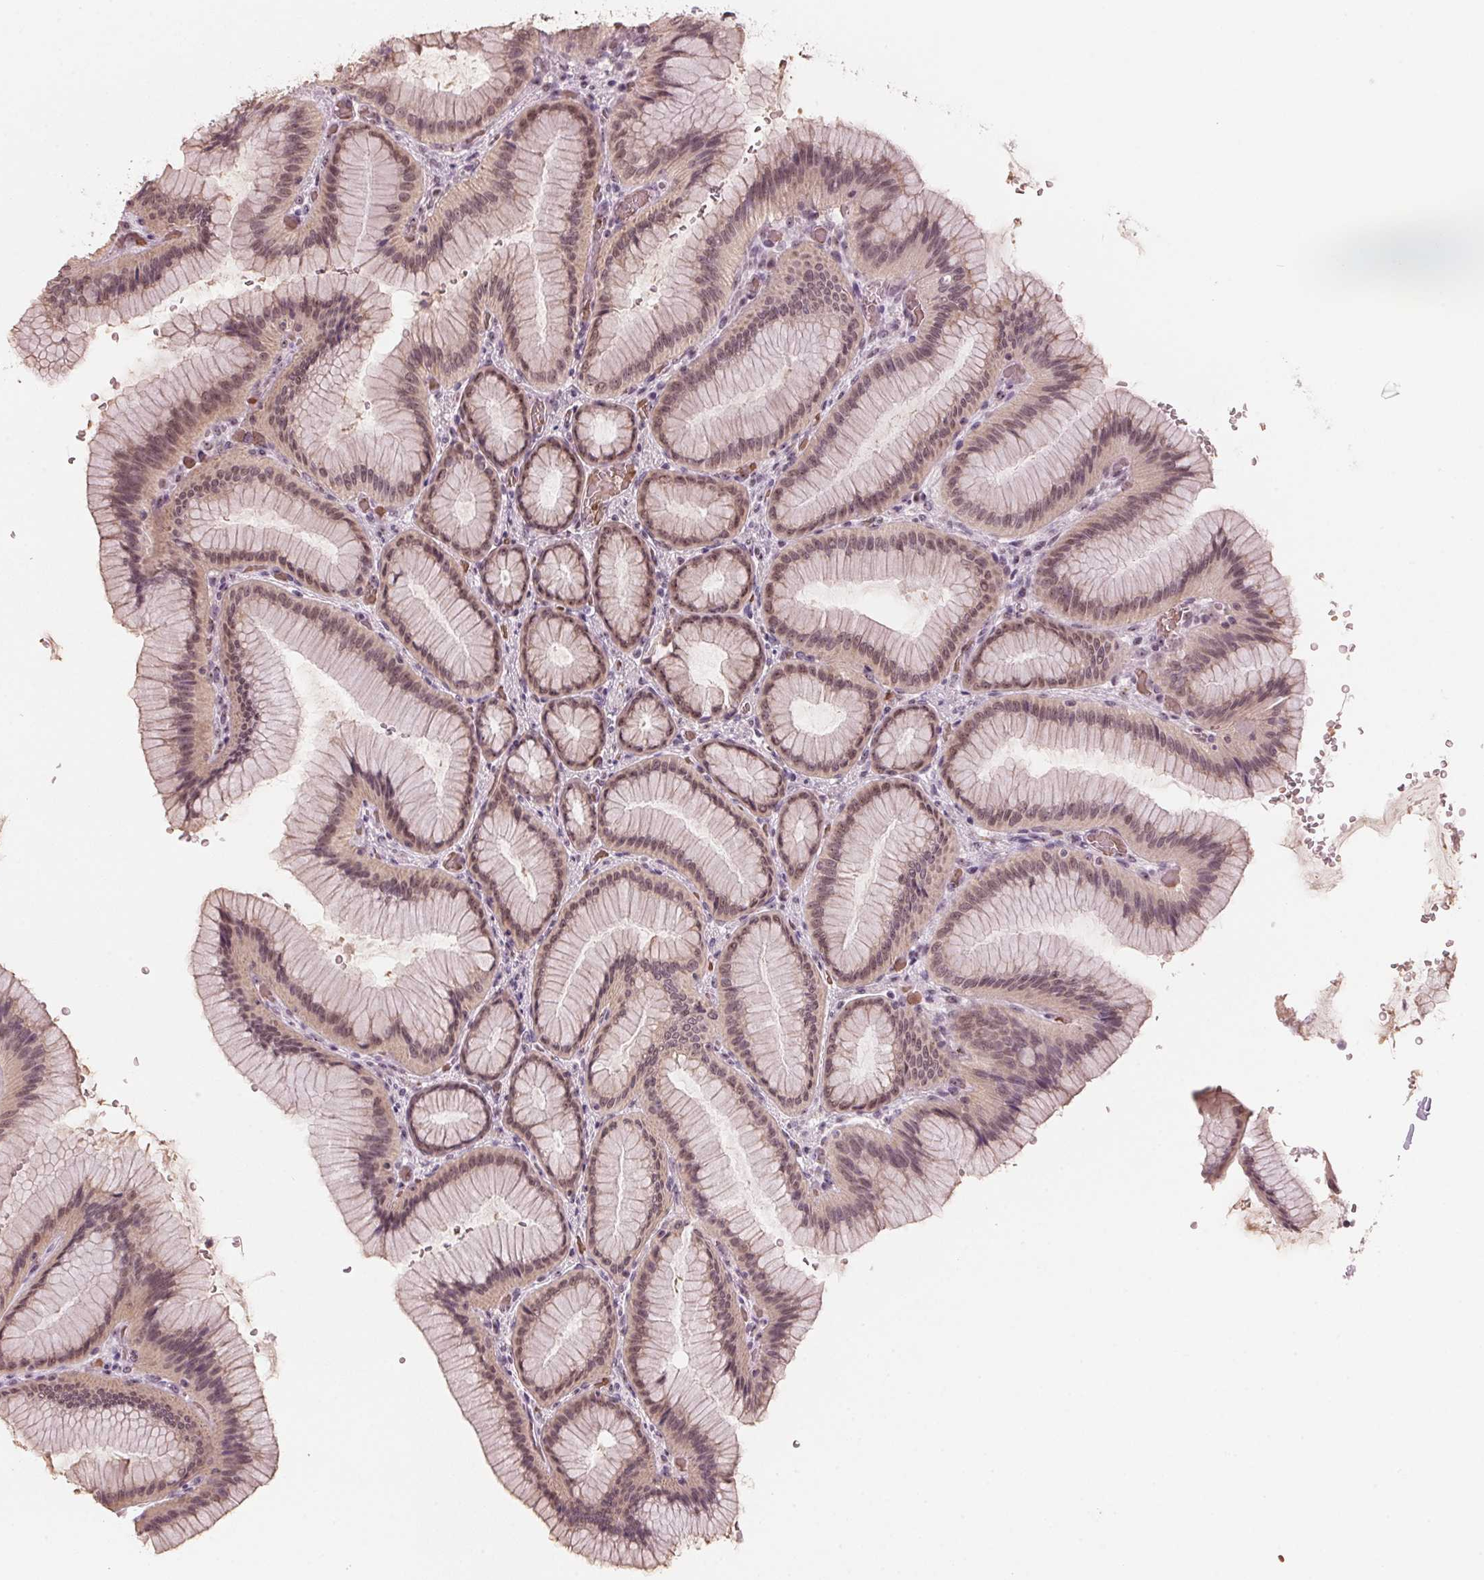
{"staining": {"intensity": "moderate", "quantity": ">75%", "location": "cytoplasmic/membranous,nuclear"}, "tissue": "stomach", "cell_type": "Glandular cells", "image_type": "normal", "snomed": [{"axis": "morphology", "description": "Normal tissue, NOS"}, {"axis": "morphology", "description": "Adenocarcinoma, NOS"}, {"axis": "morphology", "description": "Adenocarcinoma, High grade"}, {"axis": "topography", "description": "Stomach, upper"}, {"axis": "topography", "description": "Stomach"}], "caption": "Protein expression analysis of unremarkable stomach shows moderate cytoplasmic/membranous,nuclear staining in approximately >75% of glandular cells.", "gene": "DNTTIP2", "patient": {"sex": "female", "age": 65}}